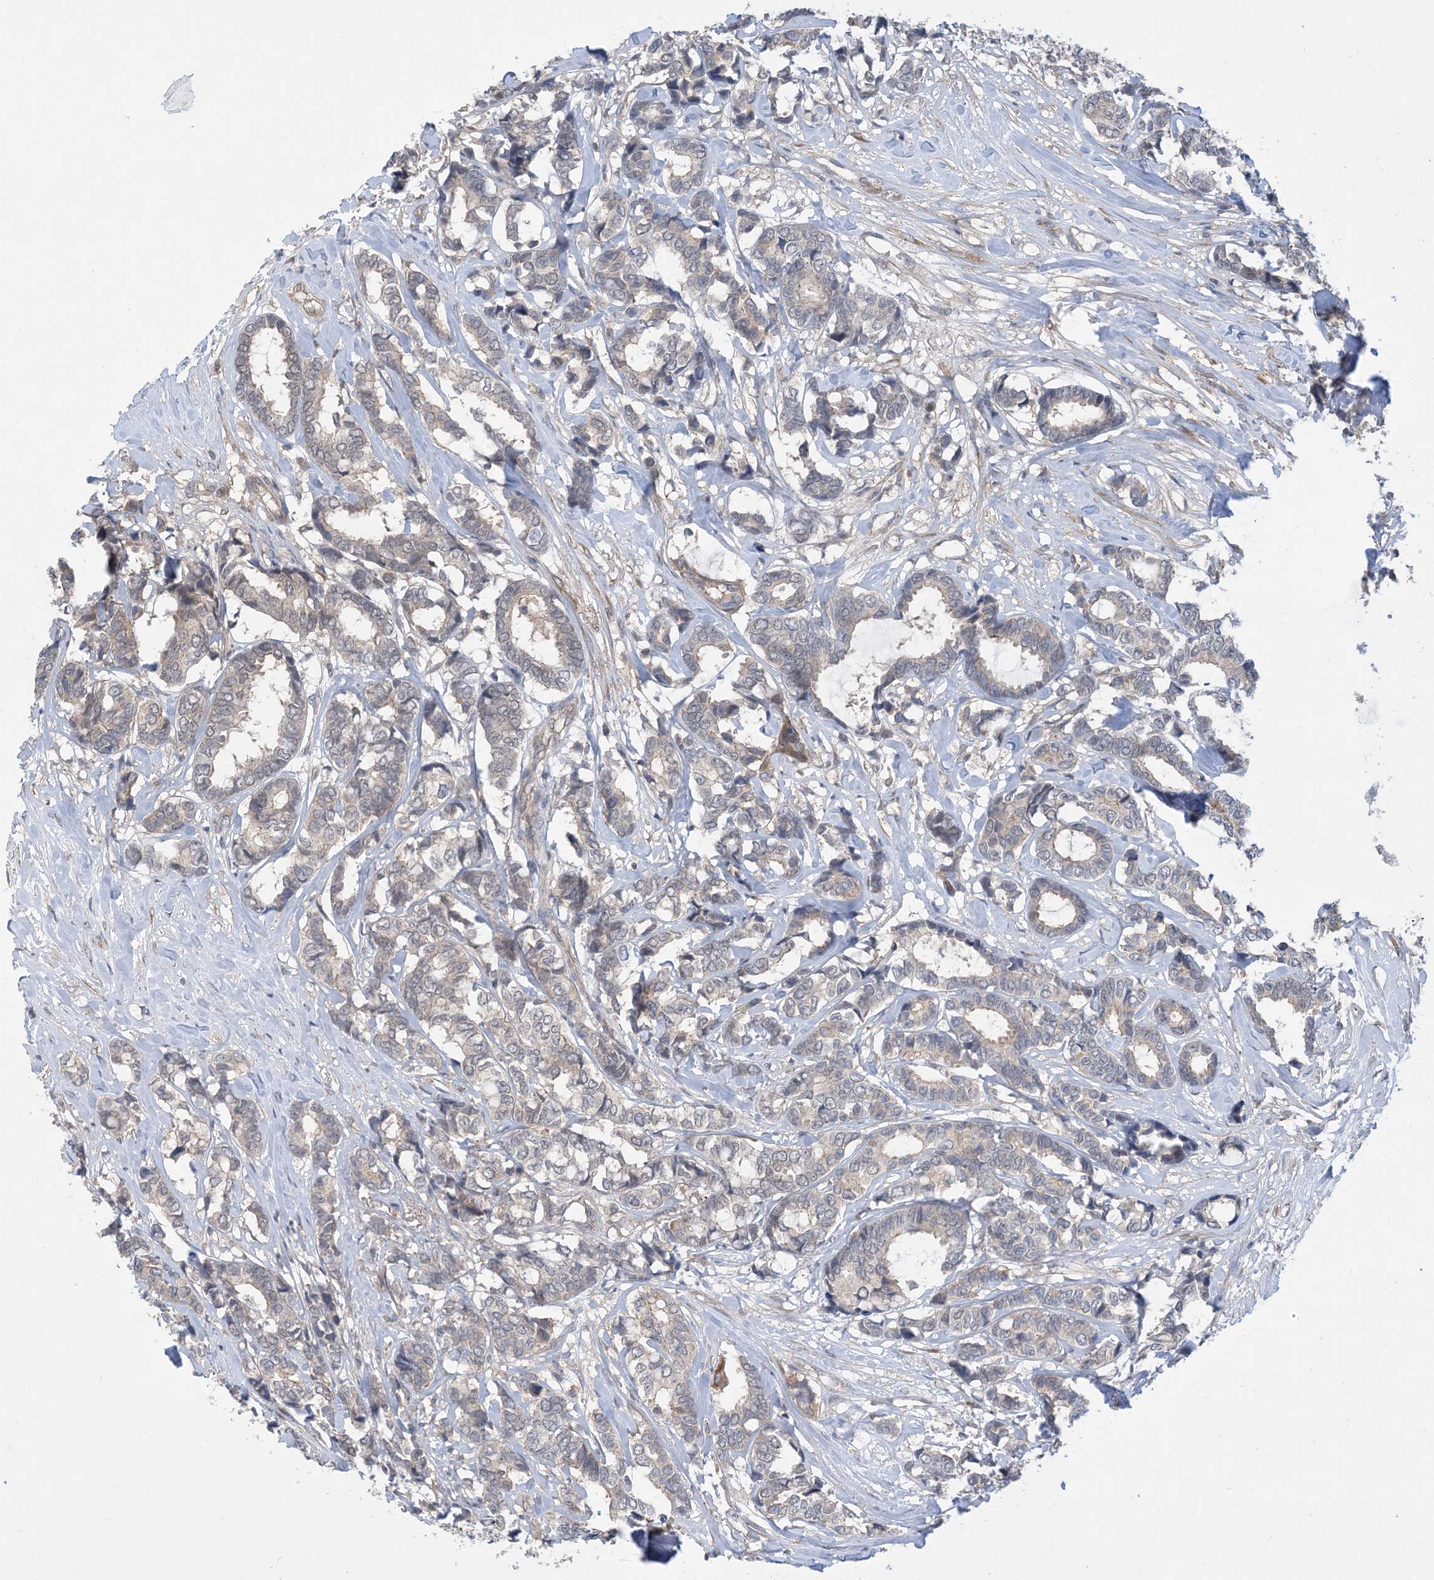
{"staining": {"intensity": "weak", "quantity": "<25%", "location": "cytoplasmic/membranous"}, "tissue": "breast cancer", "cell_type": "Tumor cells", "image_type": "cancer", "snomed": [{"axis": "morphology", "description": "Duct carcinoma"}, {"axis": "topography", "description": "Breast"}], "caption": "Tumor cells show no significant protein expression in breast intraductal carcinoma. (Immunohistochemistry, brightfield microscopy, high magnification).", "gene": "EHBP1", "patient": {"sex": "female", "age": 87}}